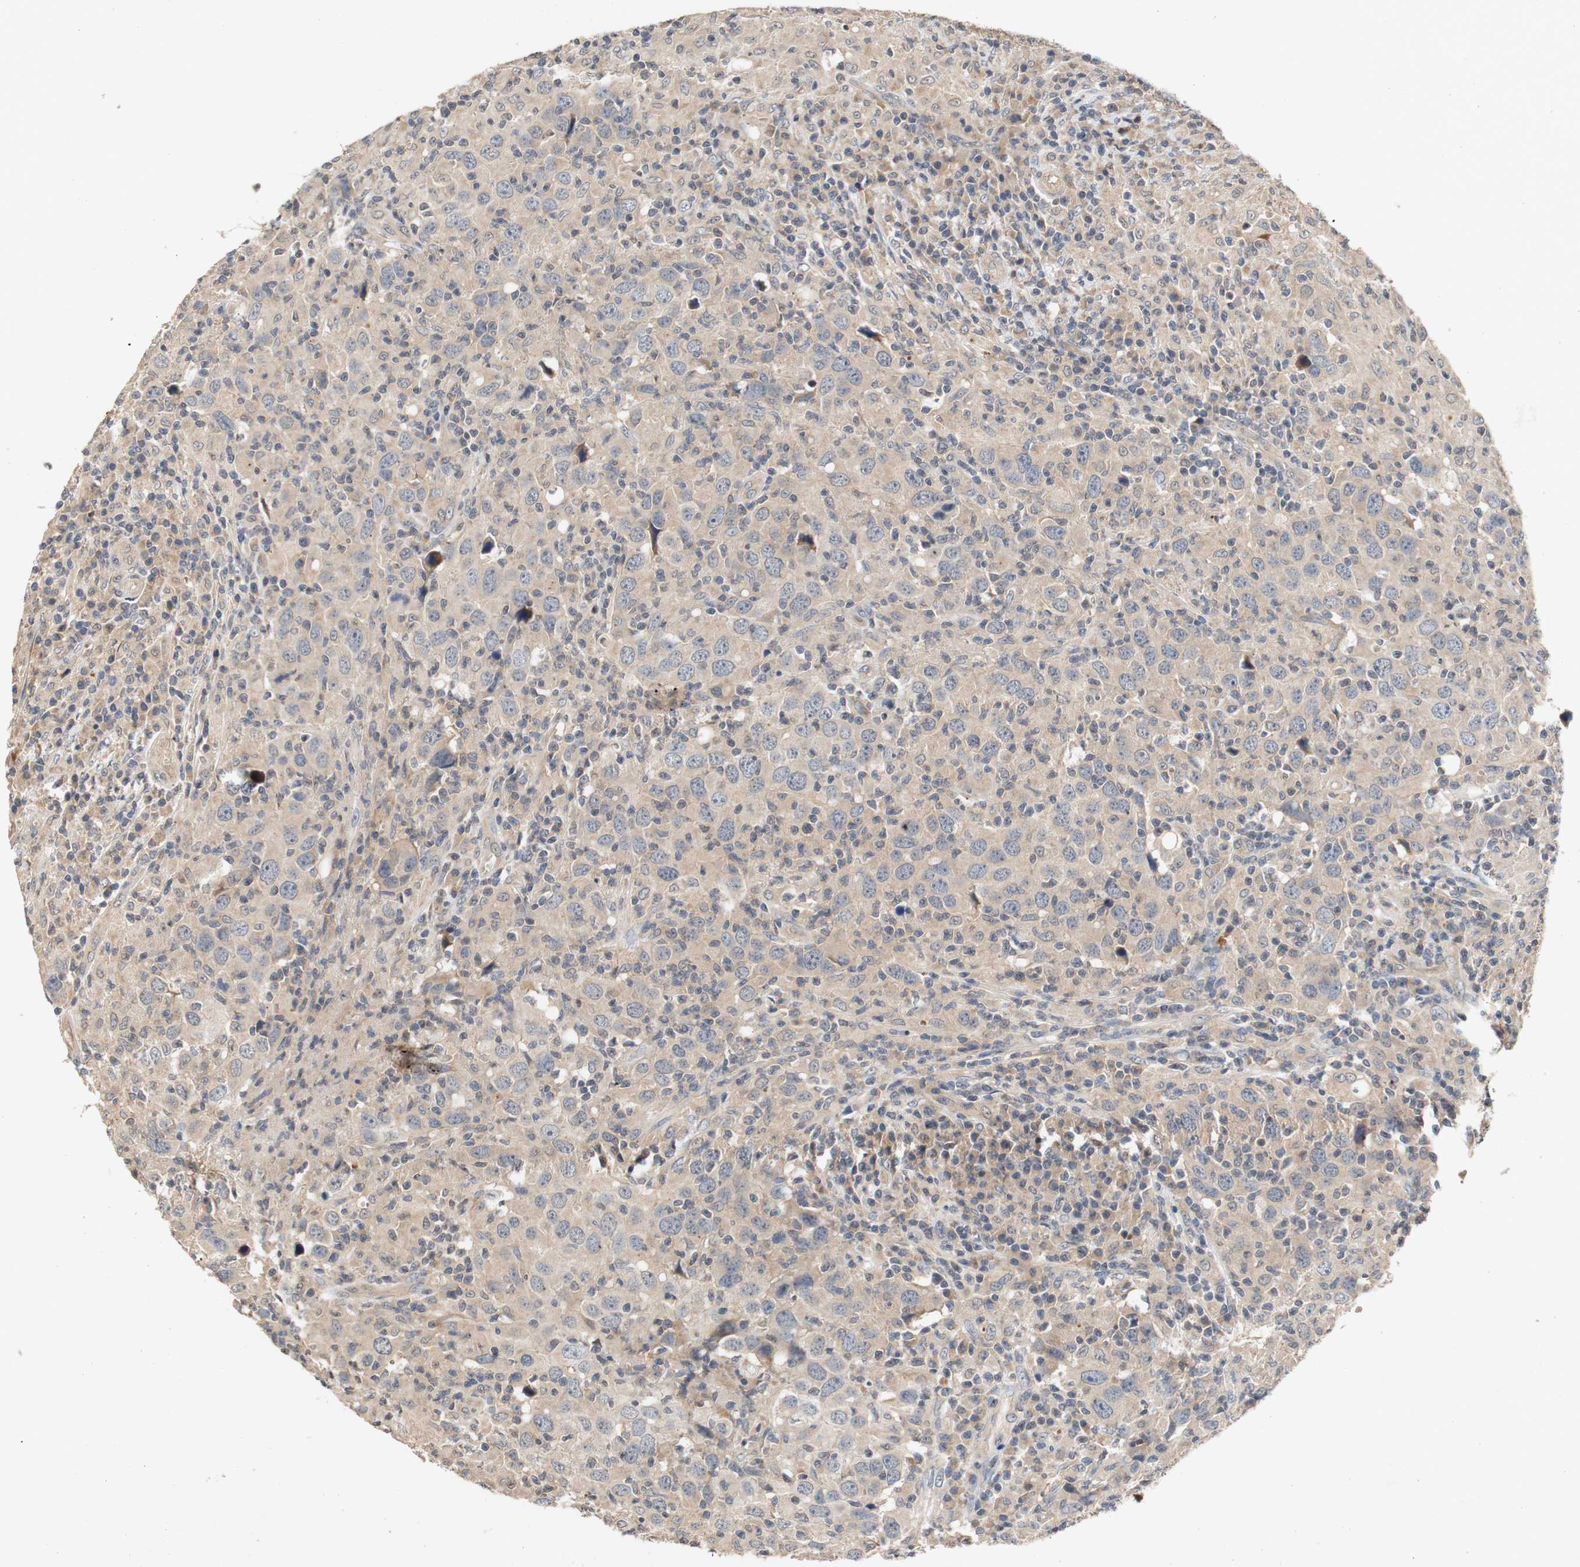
{"staining": {"intensity": "moderate", "quantity": ">75%", "location": "cytoplasmic/membranous"}, "tissue": "head and neck cancer", "cell_type": "Tumor cells", "image_type": "cancer", "snomed": [{"axis": "morphology", "description": "Adenocarcinoma, NOS"}, {"axis": "topography", "description": "Salivary gland"}, {"axis": "topography", "description": "Head-Neck"}], "caption": "Immunohistochemical staining of head and neck cancer (adenocarcinoma) exhibits medium levels of moderate cytoplasmic/membranous protein expression in about >75% of tumor cells.", "gene": "PIN1", "patient": {"sex": "female", "age": 65}}